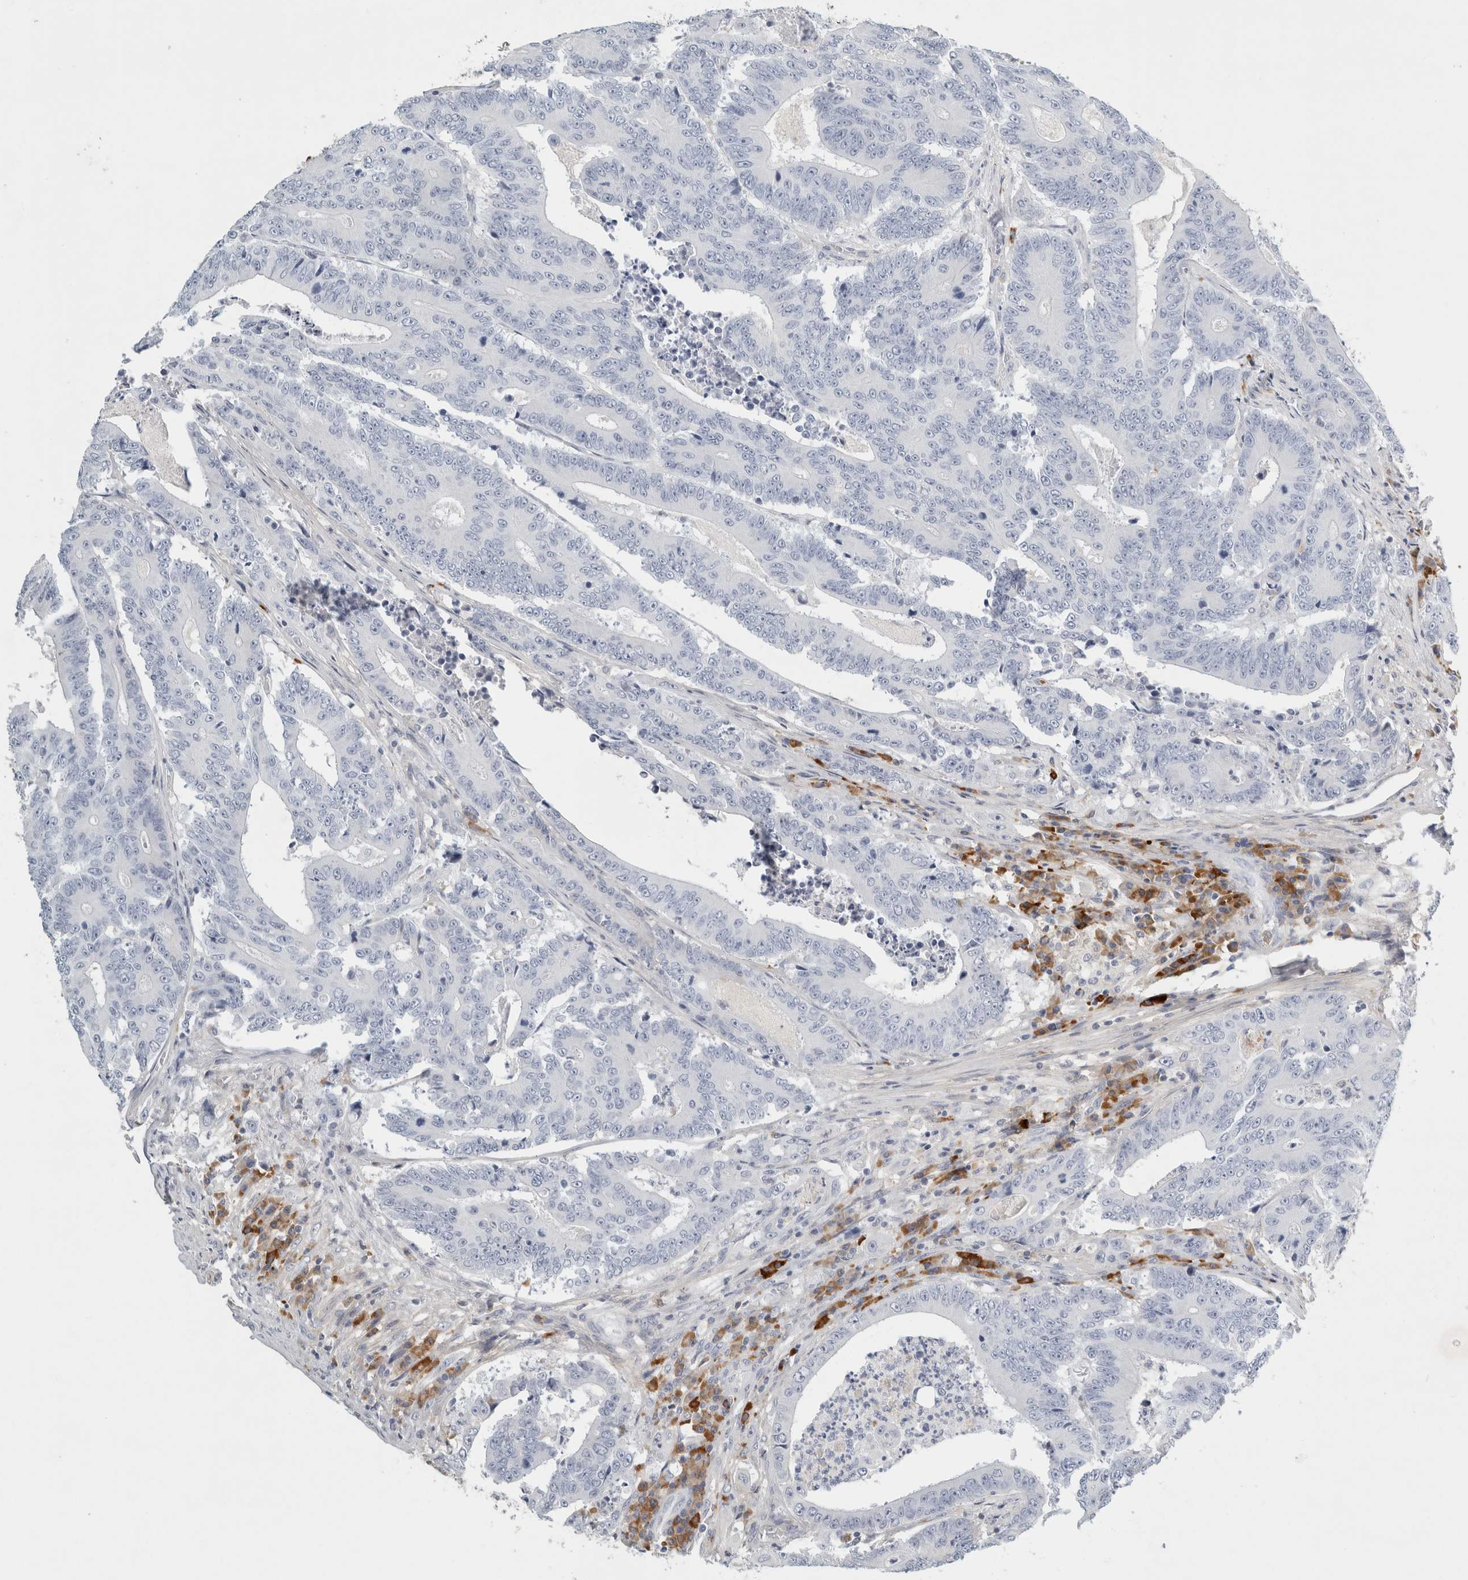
{"staining": {"intensity": "negative", "quantity": "none", "location": "none"}, "tissue": "colorectal cancer", "cell_type": "Tumor cells", "image_type": "cancer", "snomed": [{"axis": "morphology", "description": "Adenocarcinoma, NOS"}, {"axis": "topography", "description": "Colon"}], "caption": "IHC of colorectal cancer (adenocarcinoma) displays no expression in tumor cells.", "gene": "FGL2", "patient": {"sex": "male", "age": 83}}